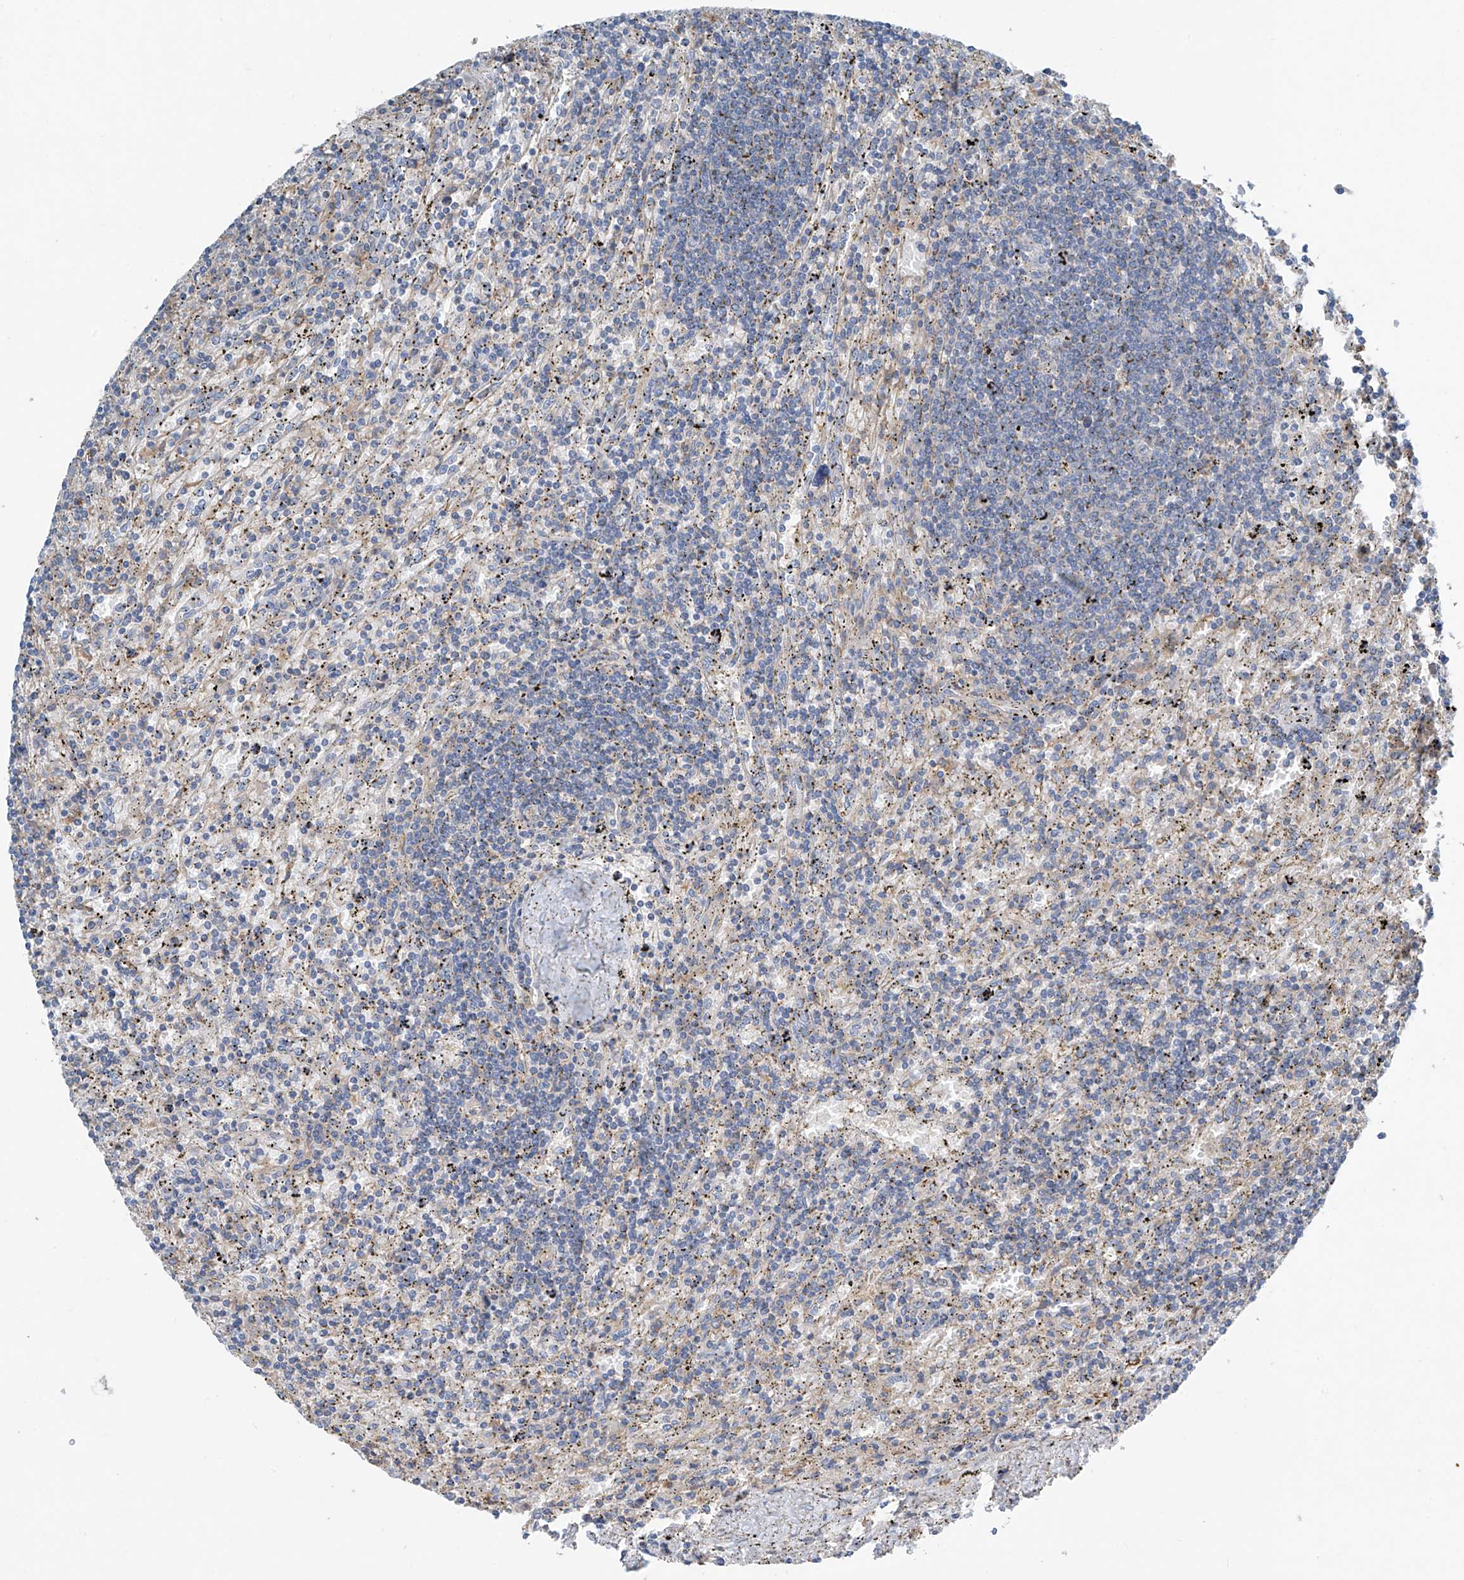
{"staining": {"intensity": "negative", "quantity": "none", "location": "none"}, "tissue": "lymphoma", "cell_type": "Tumor cells", "image_type": "cancer", "snomed": [{"axis": "morphology", "description": "Malignant lymphoma, non-Hodgkin's type, Low grade"}, {"axis": "topography", "description": "Spleen"}], "caption": "Immunohistochemistry (IHC) image of neoplastic tissue: human malignant lymphoma, non-Hodgkin's type (low-grade) stained with DAB demonstrates no significant protein staining in tumor cells.", "gene": "SLC1A5", "patient": {"sex": "male", "age": 76}}